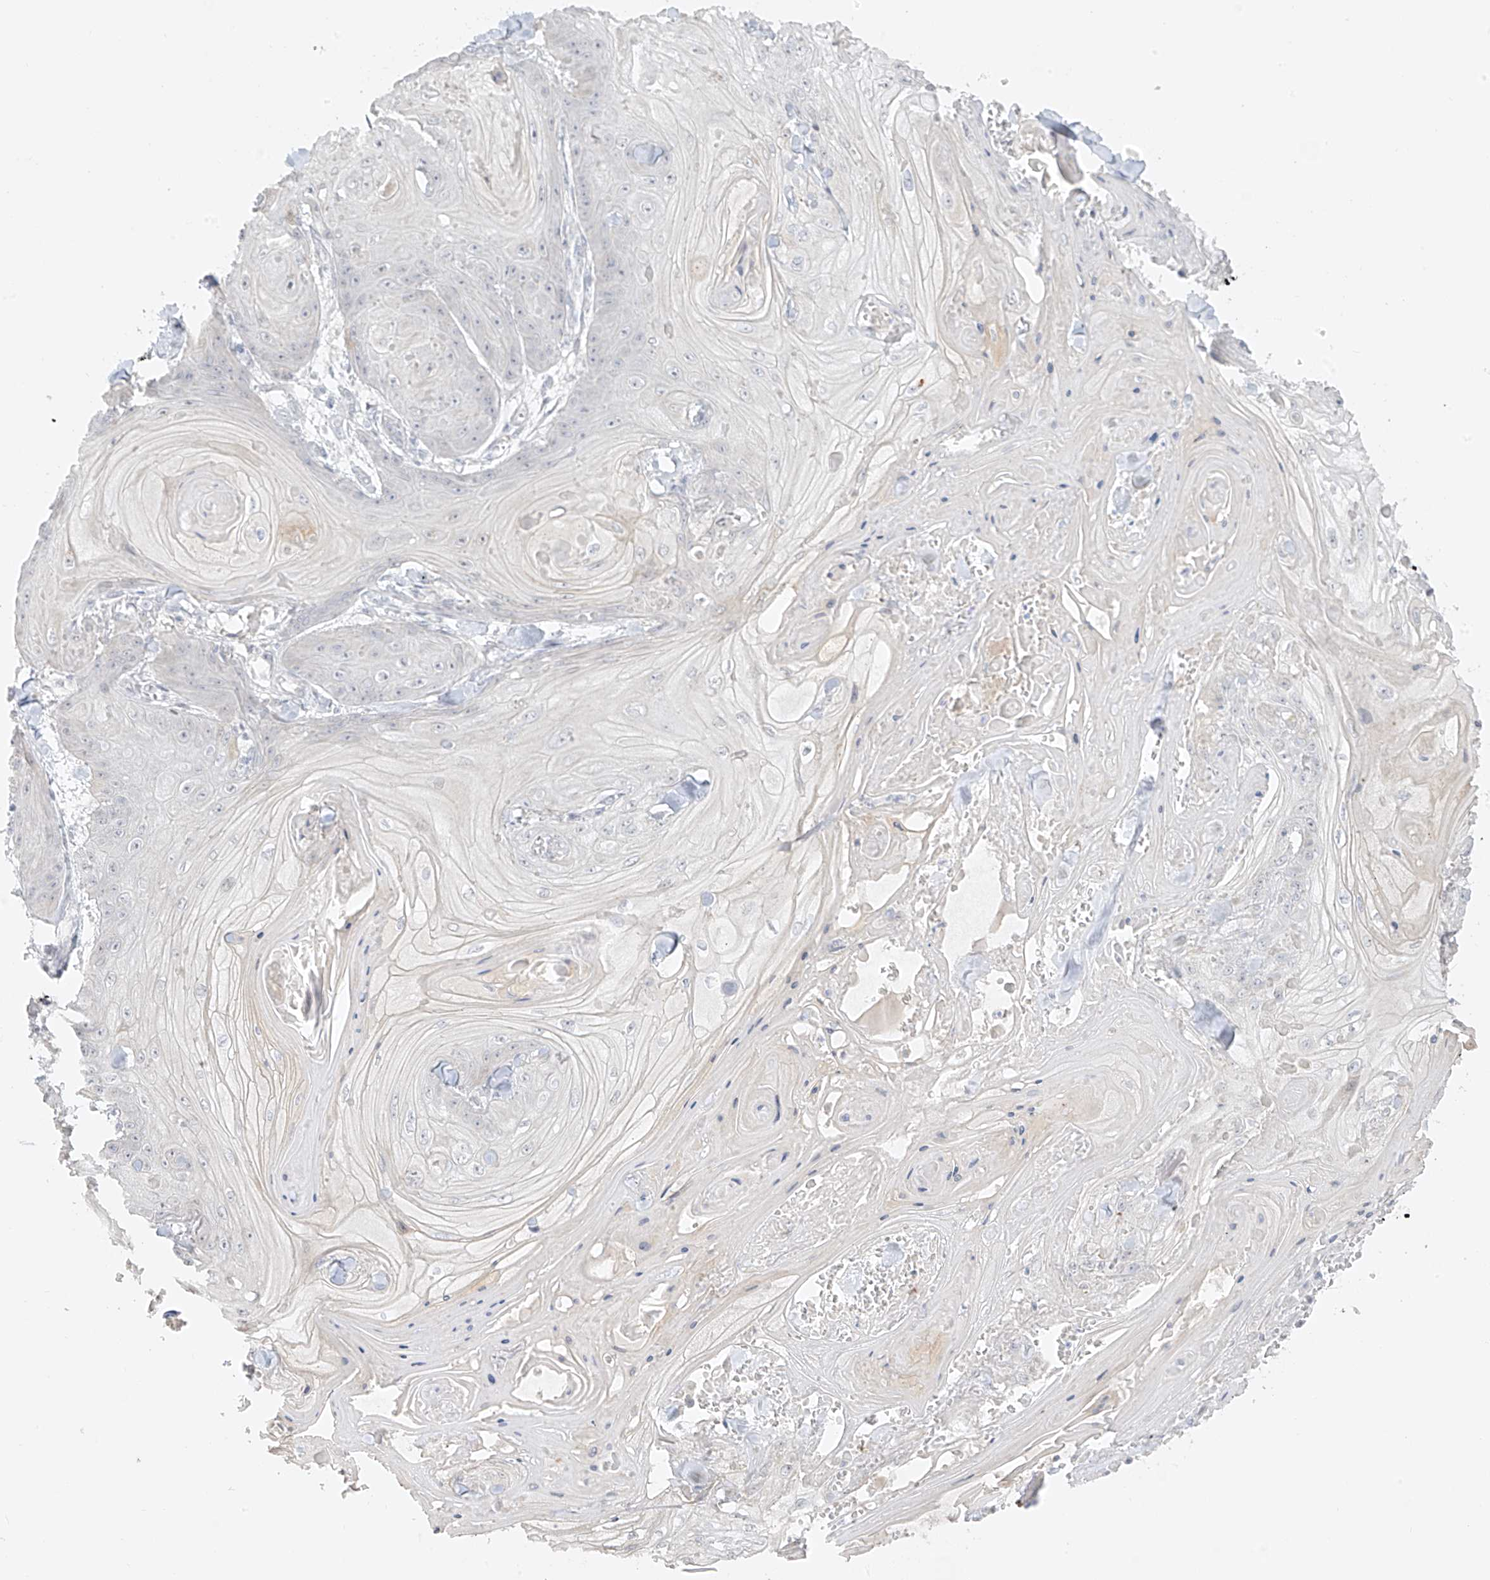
{"staining": {"intensity": "negative", "quantity": "none", "location": "none"}, "tissue": "skin cancer", "cell_type": "Tumor cells", "image_type": "cancer", "snomed": [{"axis": "morphology", "description": "Squamous cell carcinoma, NOS"}, {"axis": "topography", "description": "Skin"}], "caption": "Immunohistochemistry photomicrograph of neoplastic tissue: skin cancer stained with DAB (3,3'-diaminobenzidine) shows no significant protein staining in tumor cells.", "gene": "DCDC2", "patient": {"sex": "male", "age": 74}}